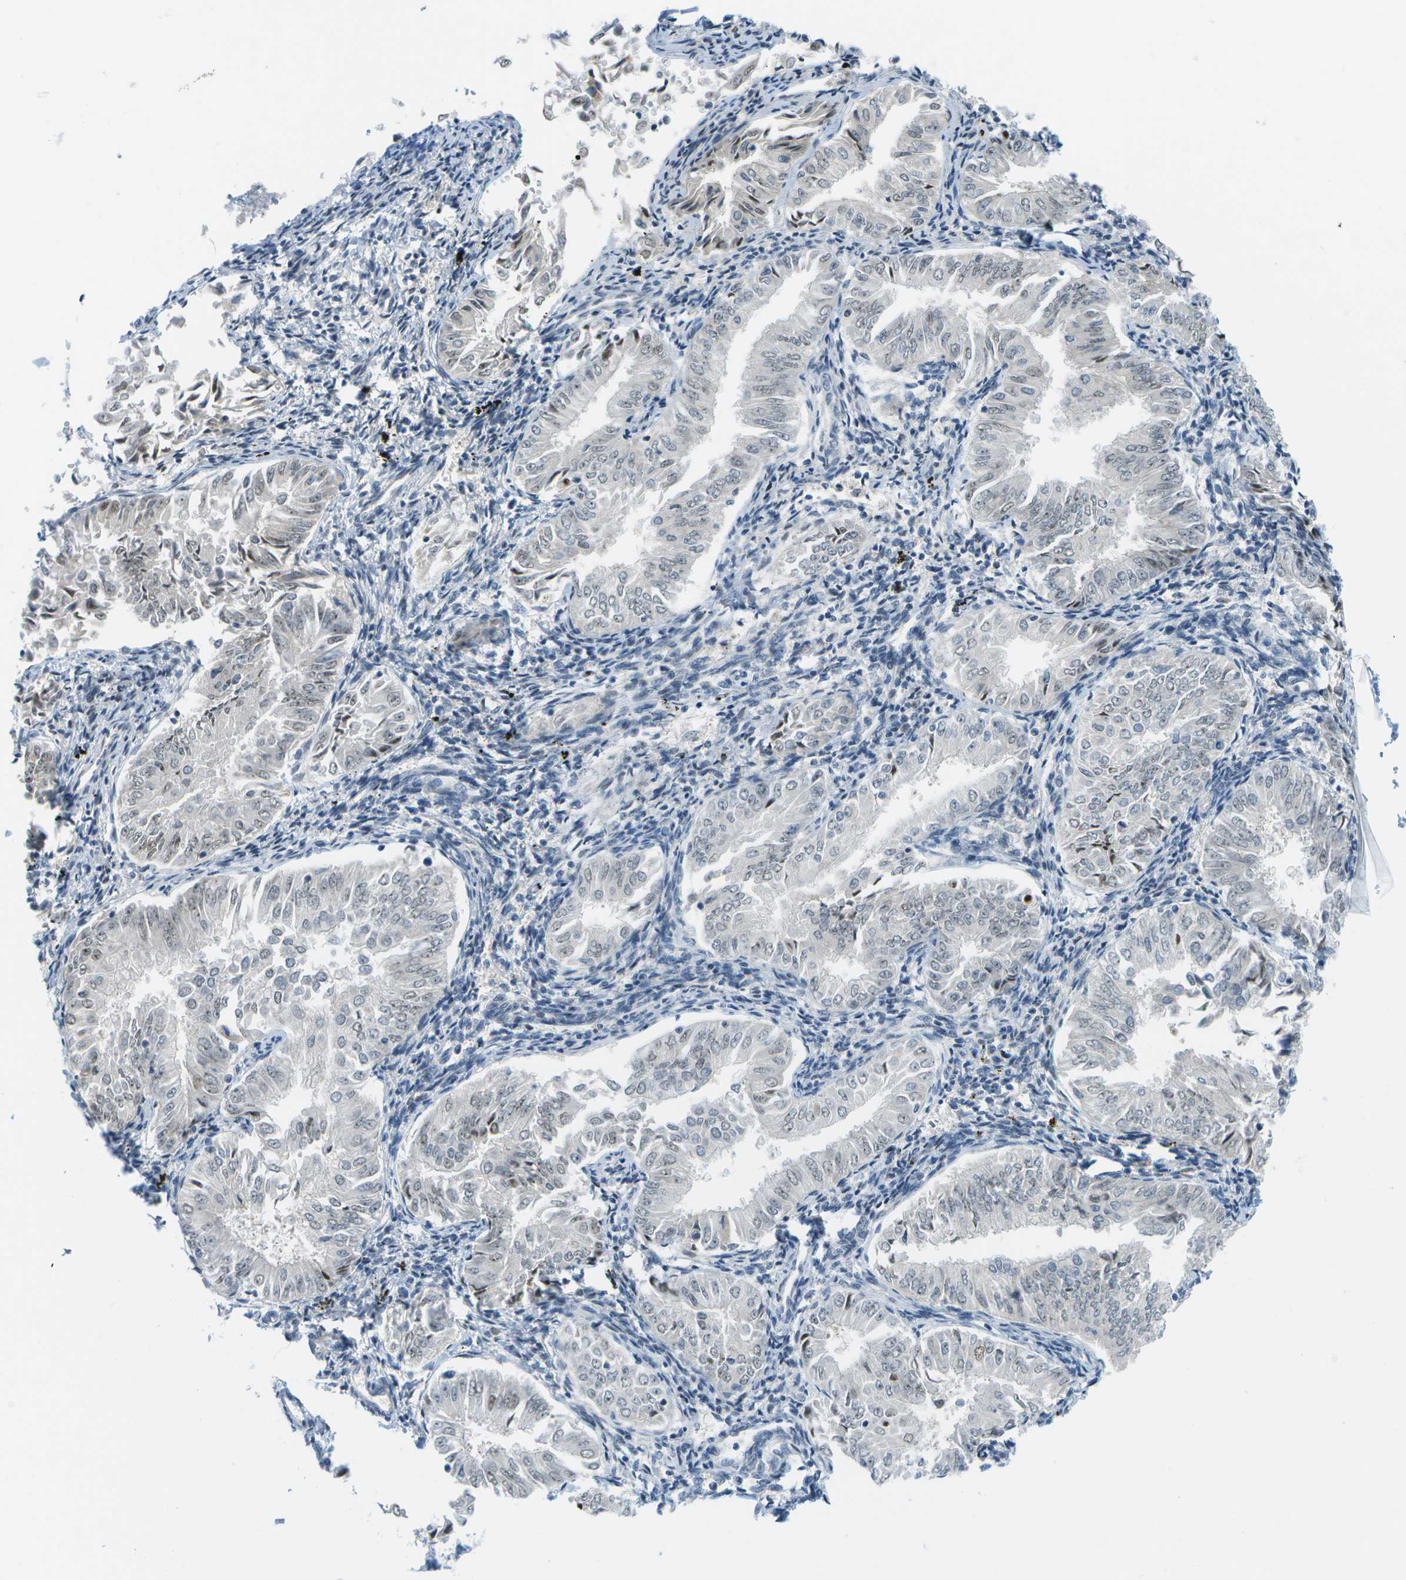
{"staining": {"intensity": "weak", "quantity": "<25%", "location": "nuclear"}, "tissue": "endometrial cancer", "cell_type": "Tumor cells", "image_type": "cancer", "snomed": [{"axis": "morphology", "description": "Adenocarcinoma, NOS"}, {"axis": "topography", "description": "Endometrium"}], "caption": "IHC of human adenocarcinoma (endometrial) demonstrates no positivity in tumor cells.", "gene": "PITHD1", "patient": {"sex": "female", "age": 53}}